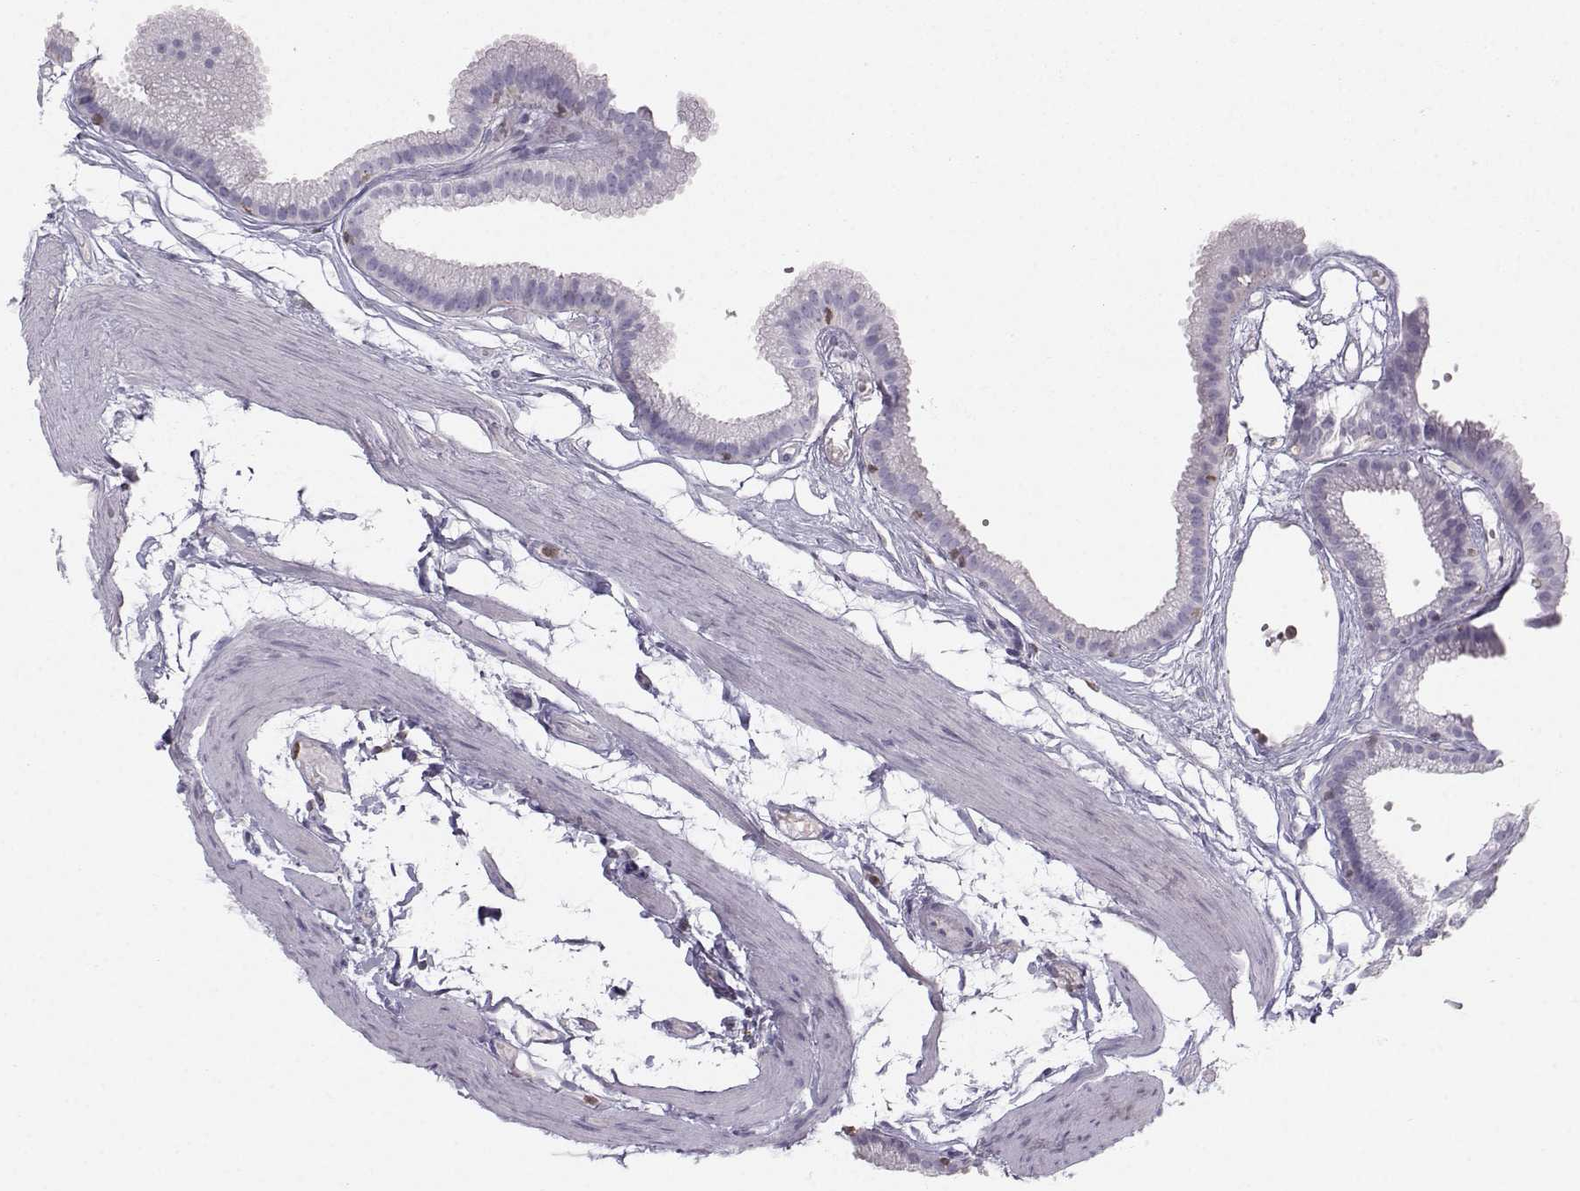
{"staining": {"intensity": "negative", "quantity": "none", "location": "none"}, "tissue": "gallbladder", "cell_type": "Glandular cells", "image_type": "normal", "snomed": [{"axis": "morphology", "description": "Normal tissue, NOS"}, {"axis": "topography", "description": "Gallbladder"}], "caption": "This is an immunohistochemistry image of unremarkable gallbladder. There is no expression in glandular cells.", "gene": "ZBTB32", "patient": {"sex": "female", "age": 45}}